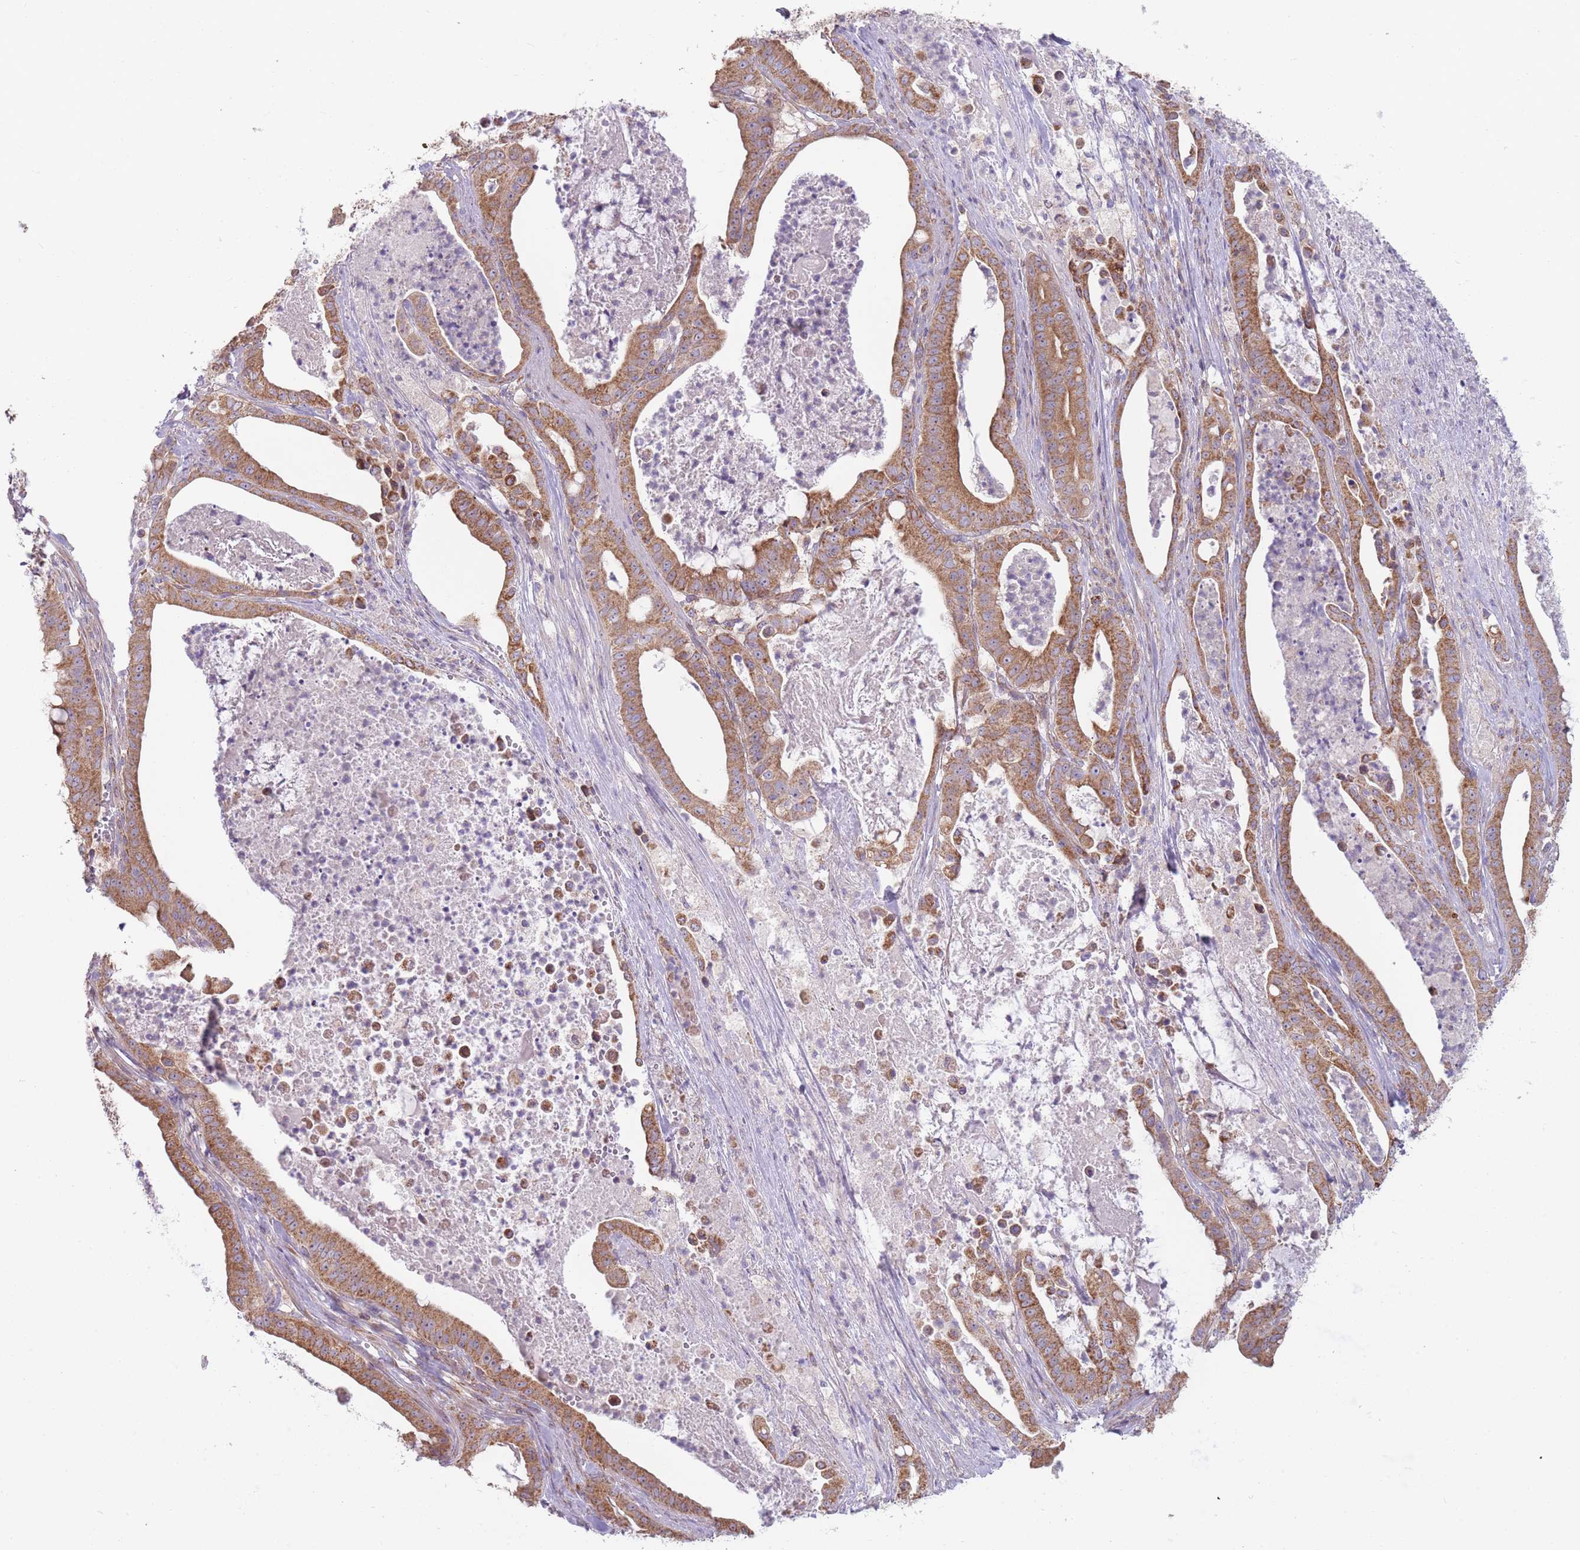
{"staining": {"intensity": "moderate", "quantity": ">75%", "location": "cytoplasmic/membranous"}, "tissue": "pancreatic cancer", "cell_type": "Tumor cells", "image_type": "cancer", "snomed": [{"axis": "morphology", "description": "Adenocarcinoma, NOS"}, {"axis": "topography", "description": "Pancreas"}], "caption": "A medium amount of moderate cytoplasmic/membranous positivity is appreciated in about >75% of tumor cells in pancreatic adenocarcinoma tissue.", "gene": "NDUFA9", "patient": {"sex": "male", "age": 71}}